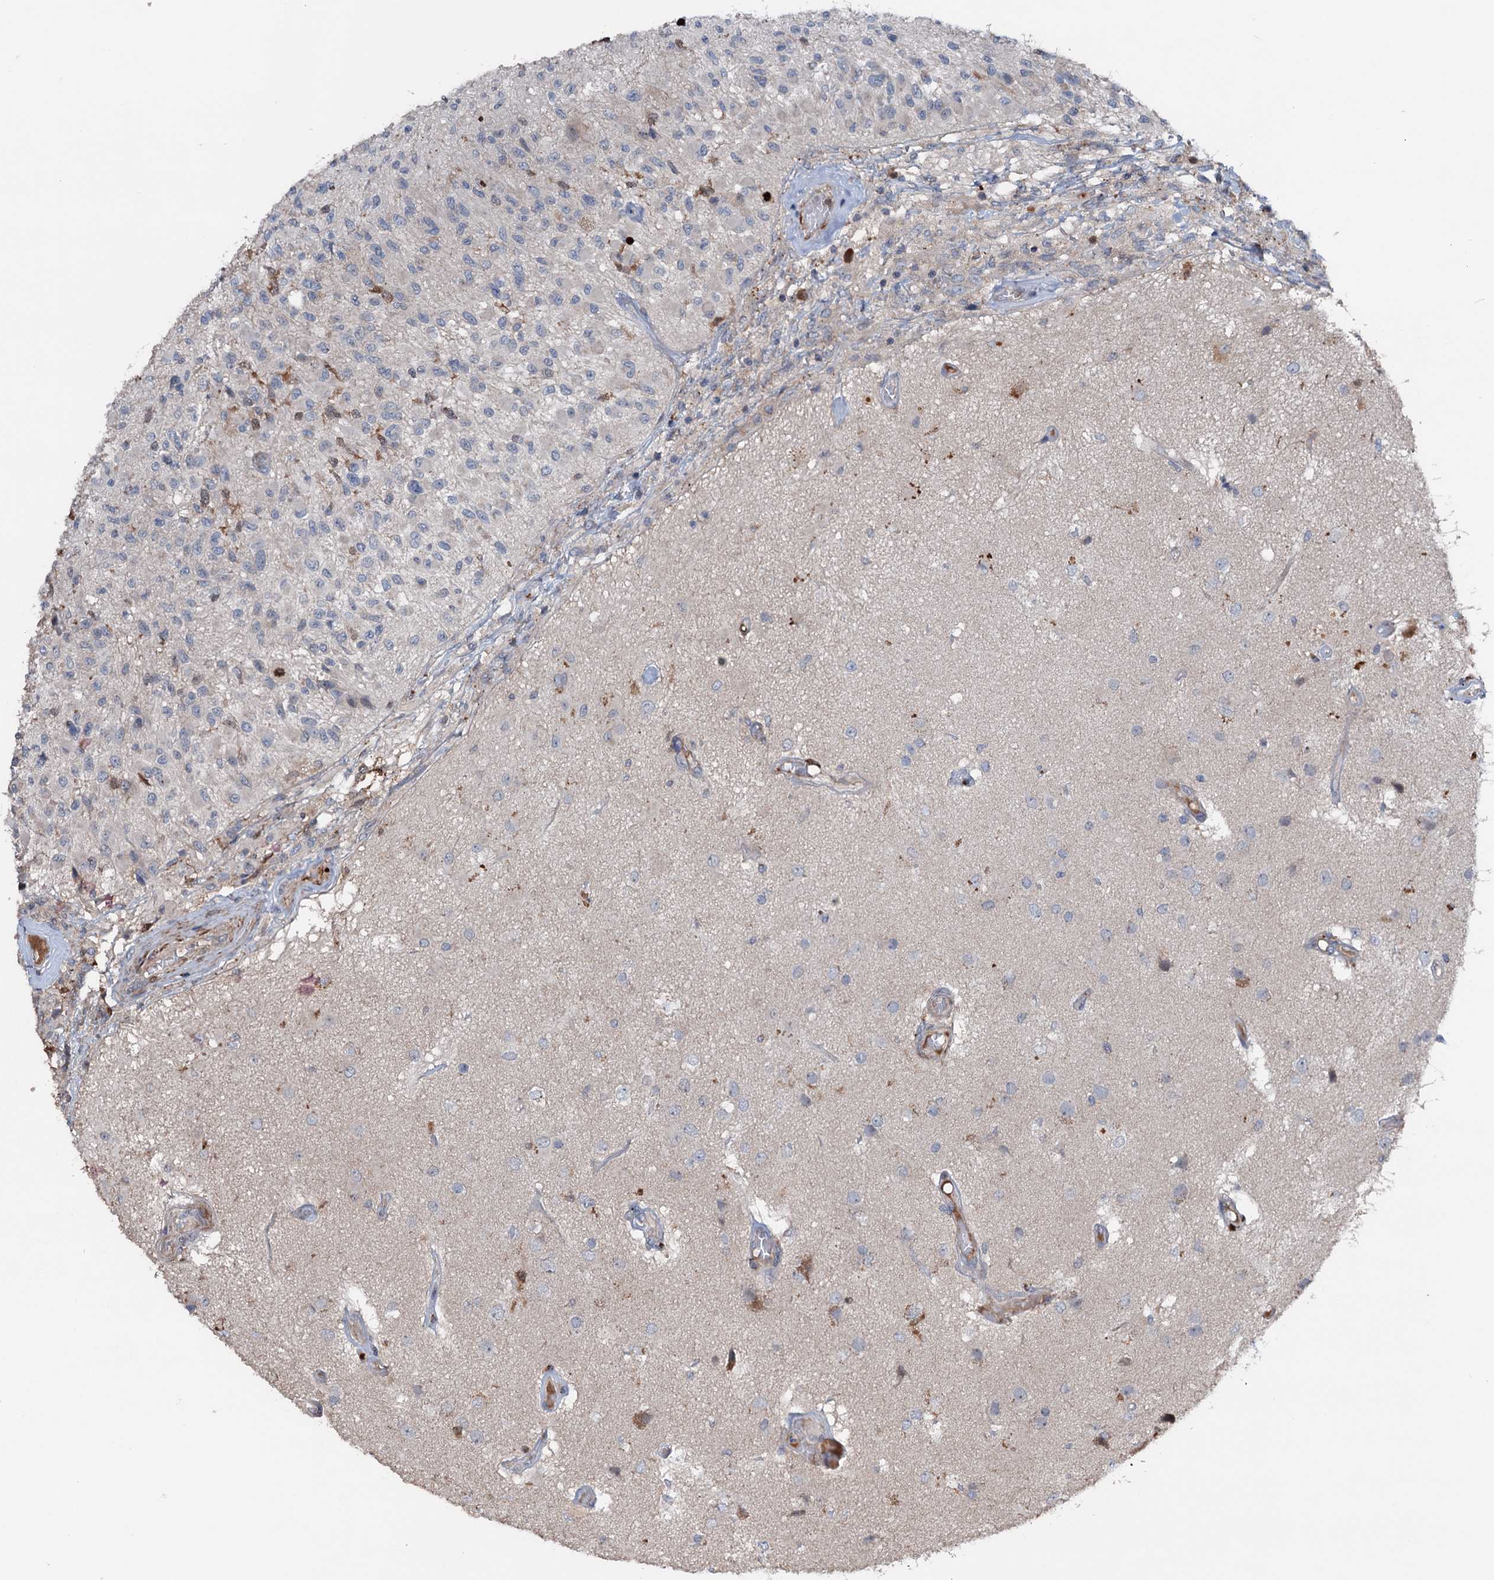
{"staining": {"intensity": "negative", "quantity": "none", "location": "none"}, "tissue": "glioma", "cell_type": "Tumor cells", "image_type": "cancer", "snomed": [{"axis": "morphology", "description": "Glioma, malignant, High grade"}, {"axis": "morphology", "description": "Glioblastoma, NOS"}, {"axis": "topography", "description": "Brain"}], "caption": "A photomicrograph of glioma stained for a protein reveals no brown staining in tumor cells.", "gene": "NCAPD2", "patient": {"sex": "male", "age": 60}}